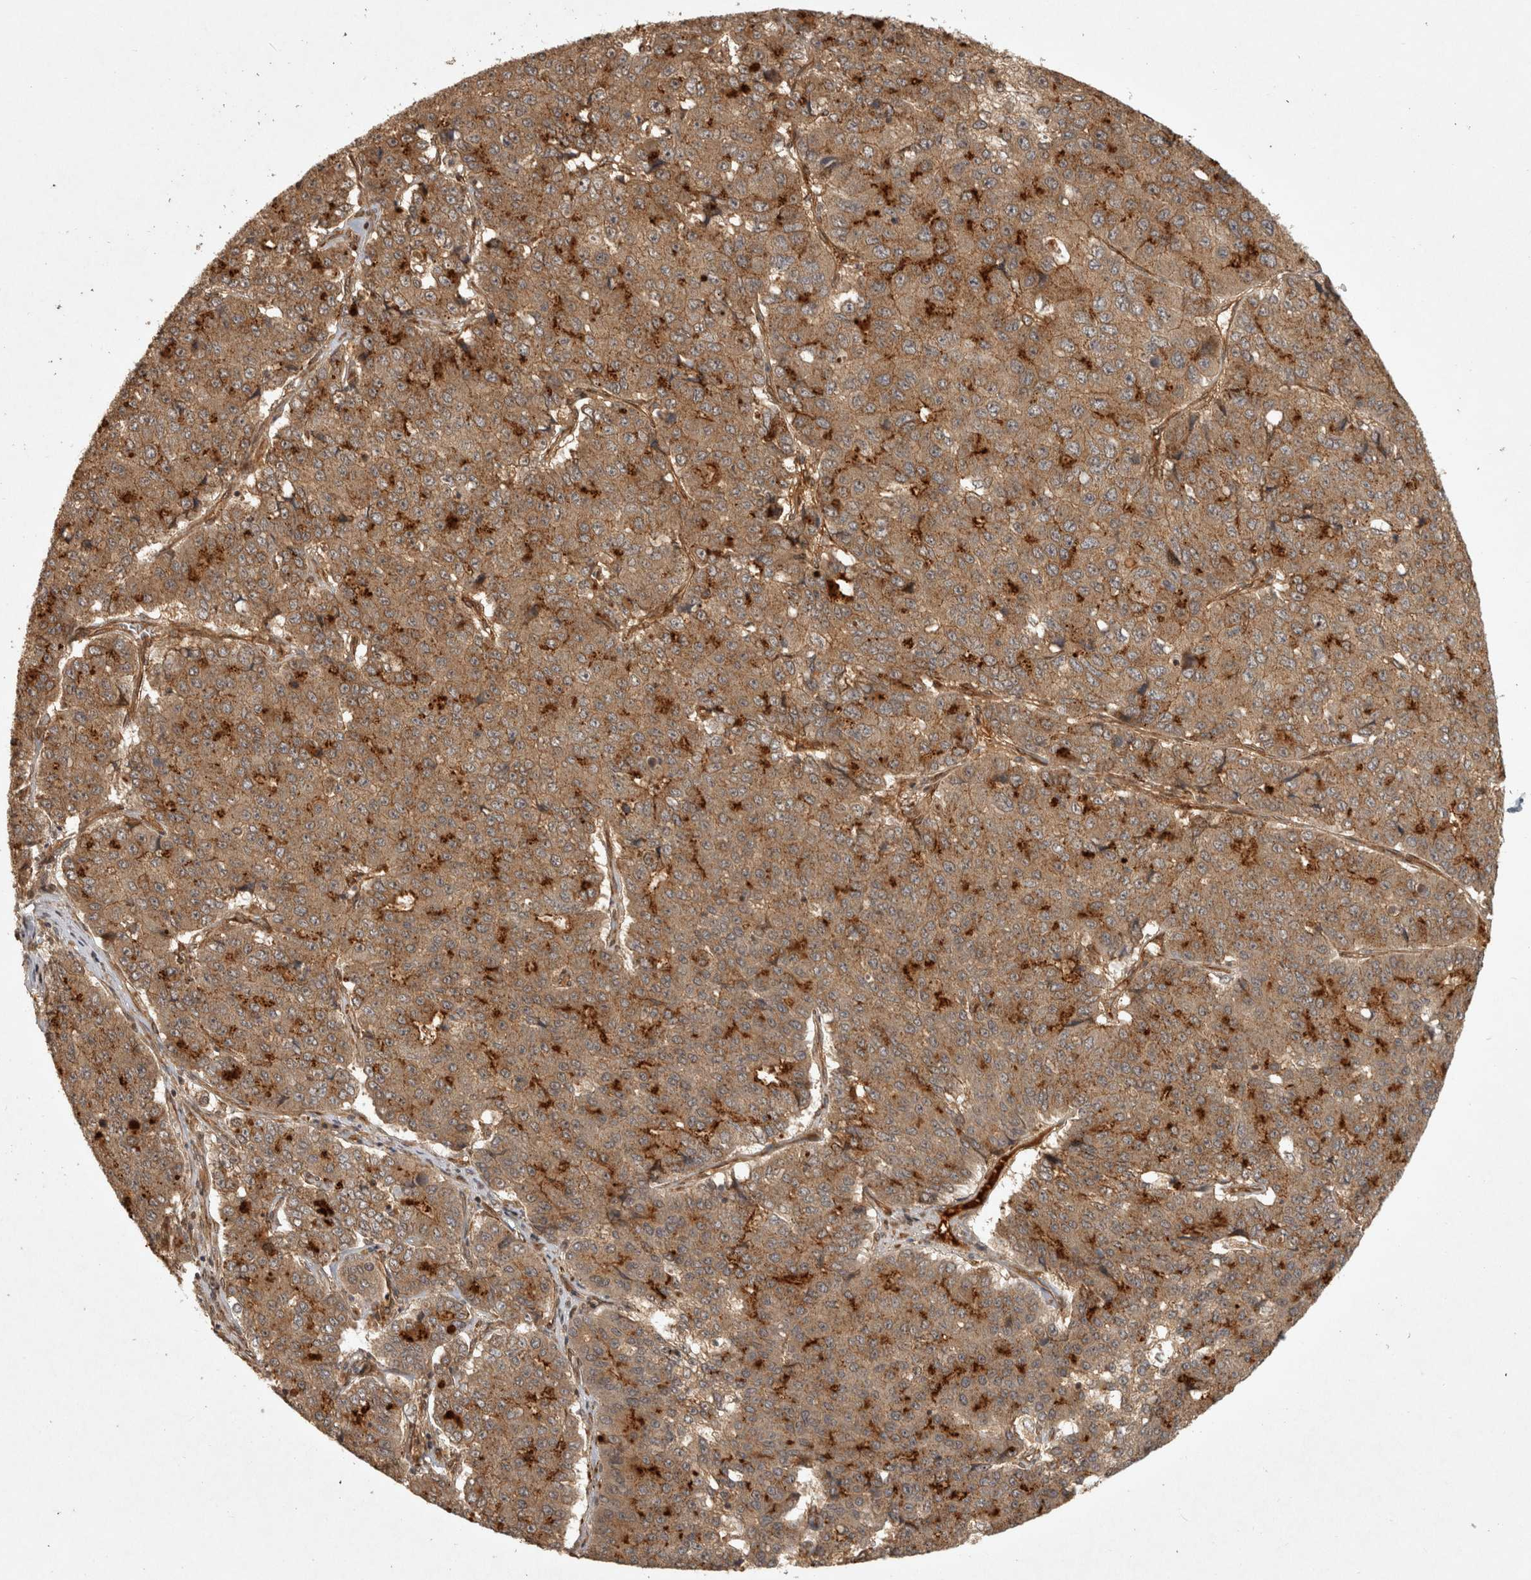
{"staining": {"intensity": "moderate", "quantity": ">75%", "location": "cytoplasmic/membranous"}, "tissue": "pancreatic cancer", "cell_type": "Tumor cells", "image_type": "cancer", "snomed": [{"axis": "morphology", "description": "Adenocarcinoma, NOS"}, {"axis": "topography", "description": "Pancreas"}], "caption": "Pancreatic cancer (adenocarcinoma) stained with a brown dye exhibits moderate cytoplasmic/membranous positive positivity in approximately >75% of tumor cells.", "gene": "CAMSAP2", "patient": {"sex": "male", "age": 50}}